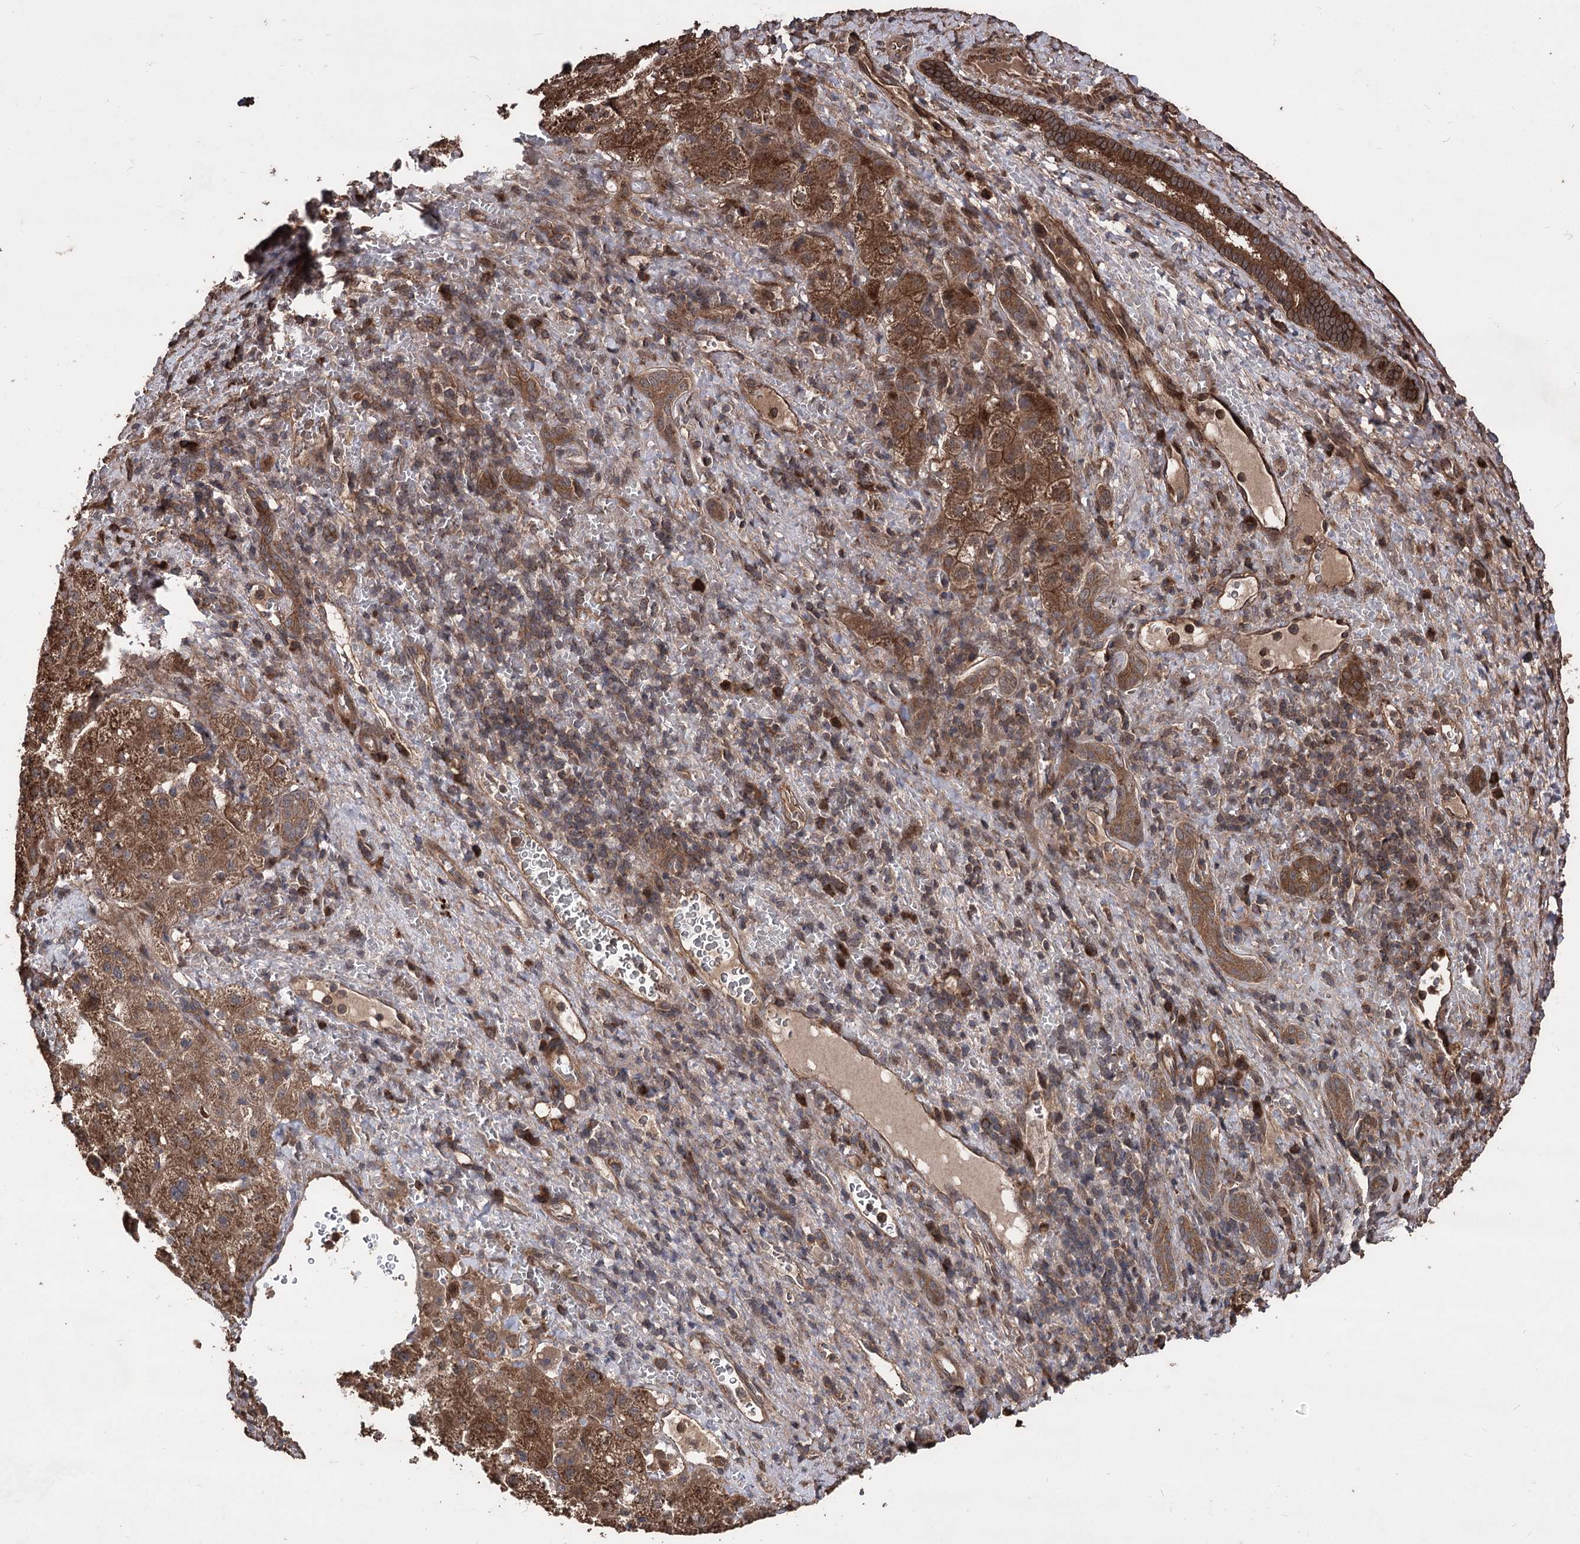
{"staining": {"intensity": "strong", "quantity": ">75%", "location": "cytoplasmic/membranous"}, "tissue": "liver cancer", "cell_type": "Tumor cells", "image_type": "cancer", "snomed": [{"axis": "morphology", "description": "Carcinoma, Hepatocellular, NOS"}, {"axis": "topography", "description": "Liver"}], "caption": "The photomicrograph displays immunohistochemical staining of liver hepatocellular carcinoma. There is strong cytoplasmic/membranous staining is appreciated in about >75% of tumor cells.", "gene": "RASSF3", "patient": {"sex": "male", "age": 57}}